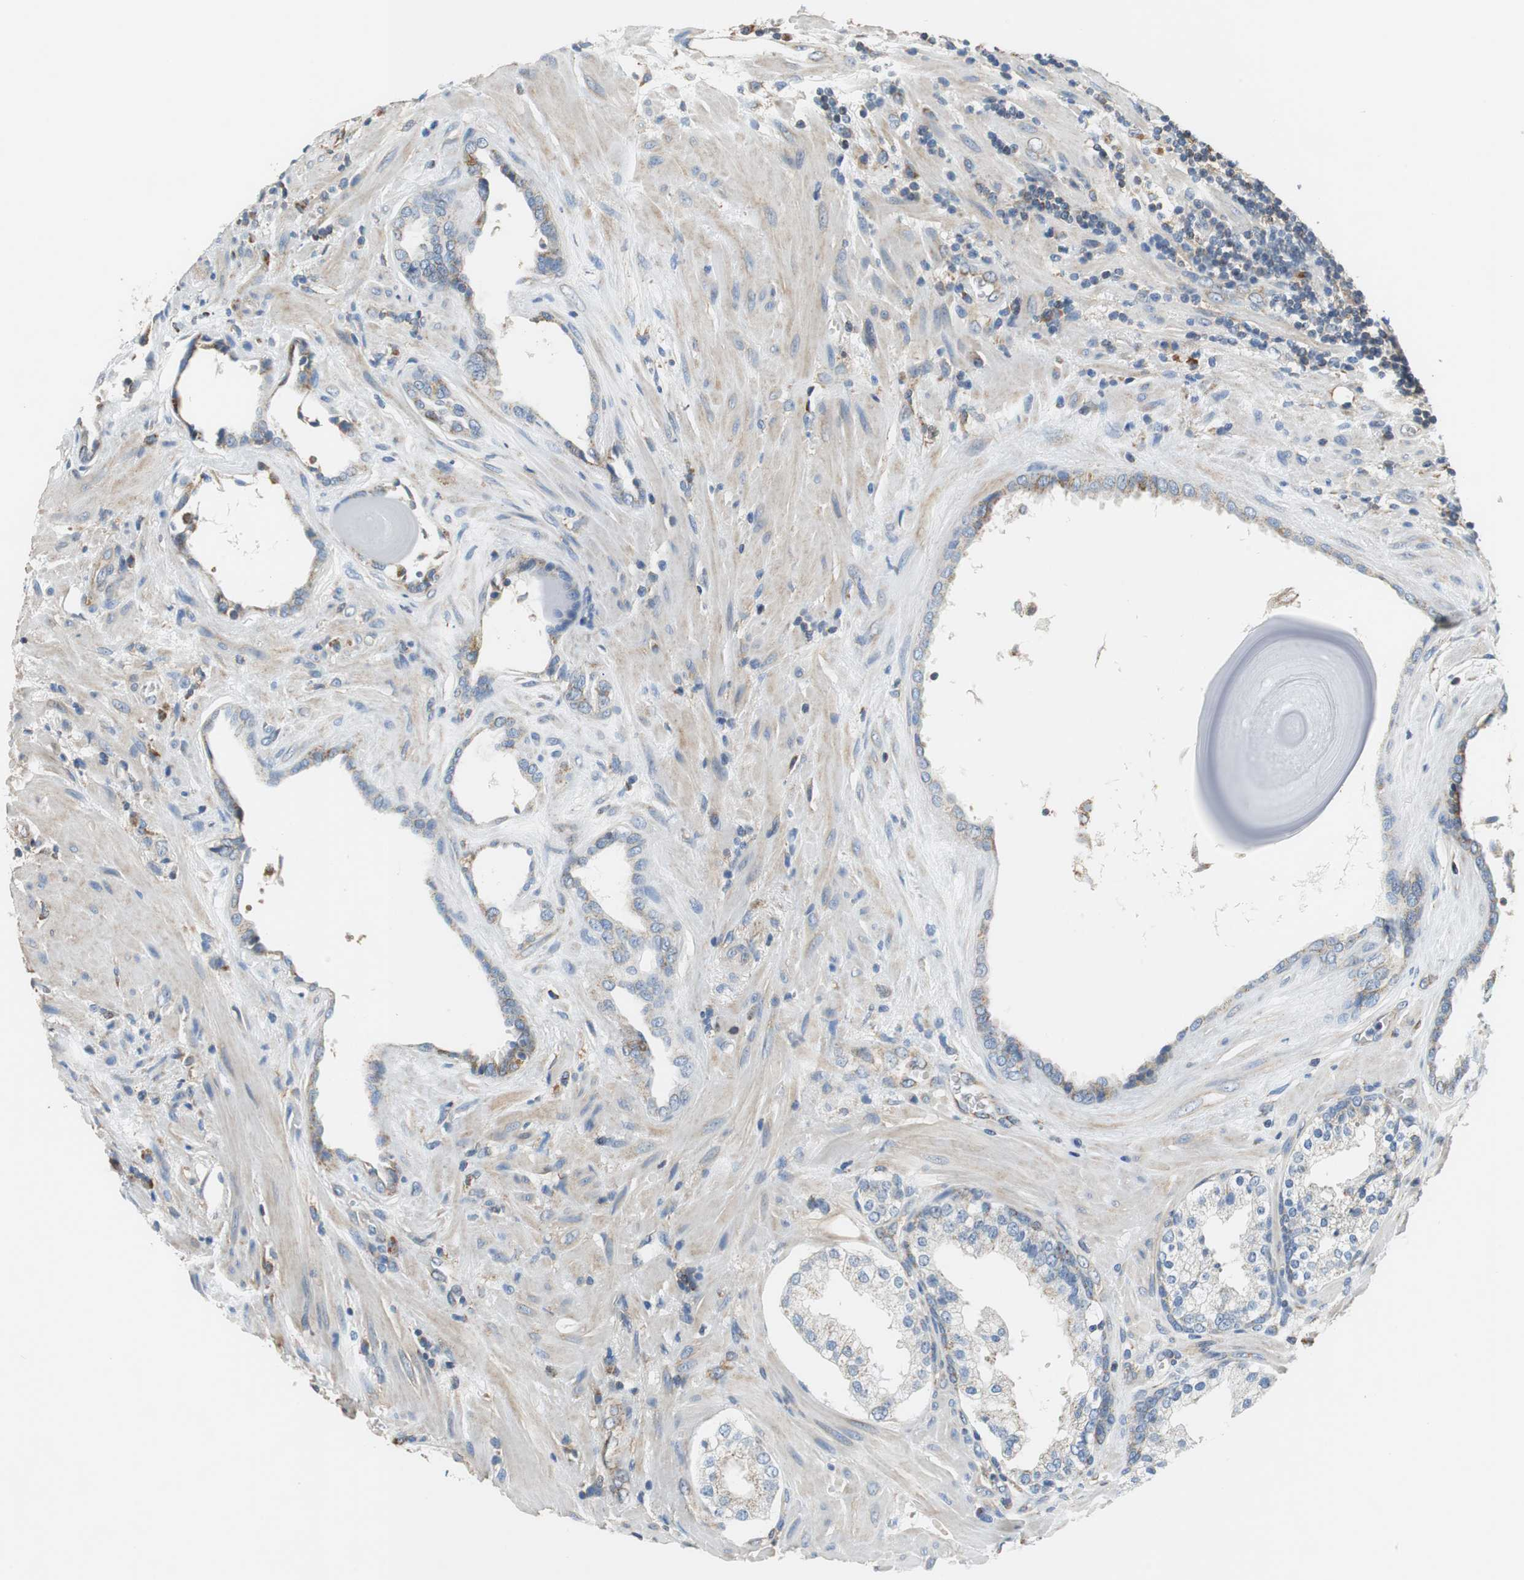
{"staining": {"intensity": "weak", "quantity": "25%-75%", "location": "cytoplasmic/membranous"}, "tissue": "prostate cancer", "cell_type": "Tumor cells", "image_type": "cancer", "snomed": [{"axis": "morphology", "description": "Adenocarcinoma, High grade"}, {"axis": "topography", "description": "Prostate"}], "caption": "The histopathology image reveals a brown stain indicating the presence of a protein in the cytoplasmic/membranous of tumor cells in prostate high-grade adenocarcinoma.", "gene": "GSTK1", "patient": {"sex": "male", "age": 68}}